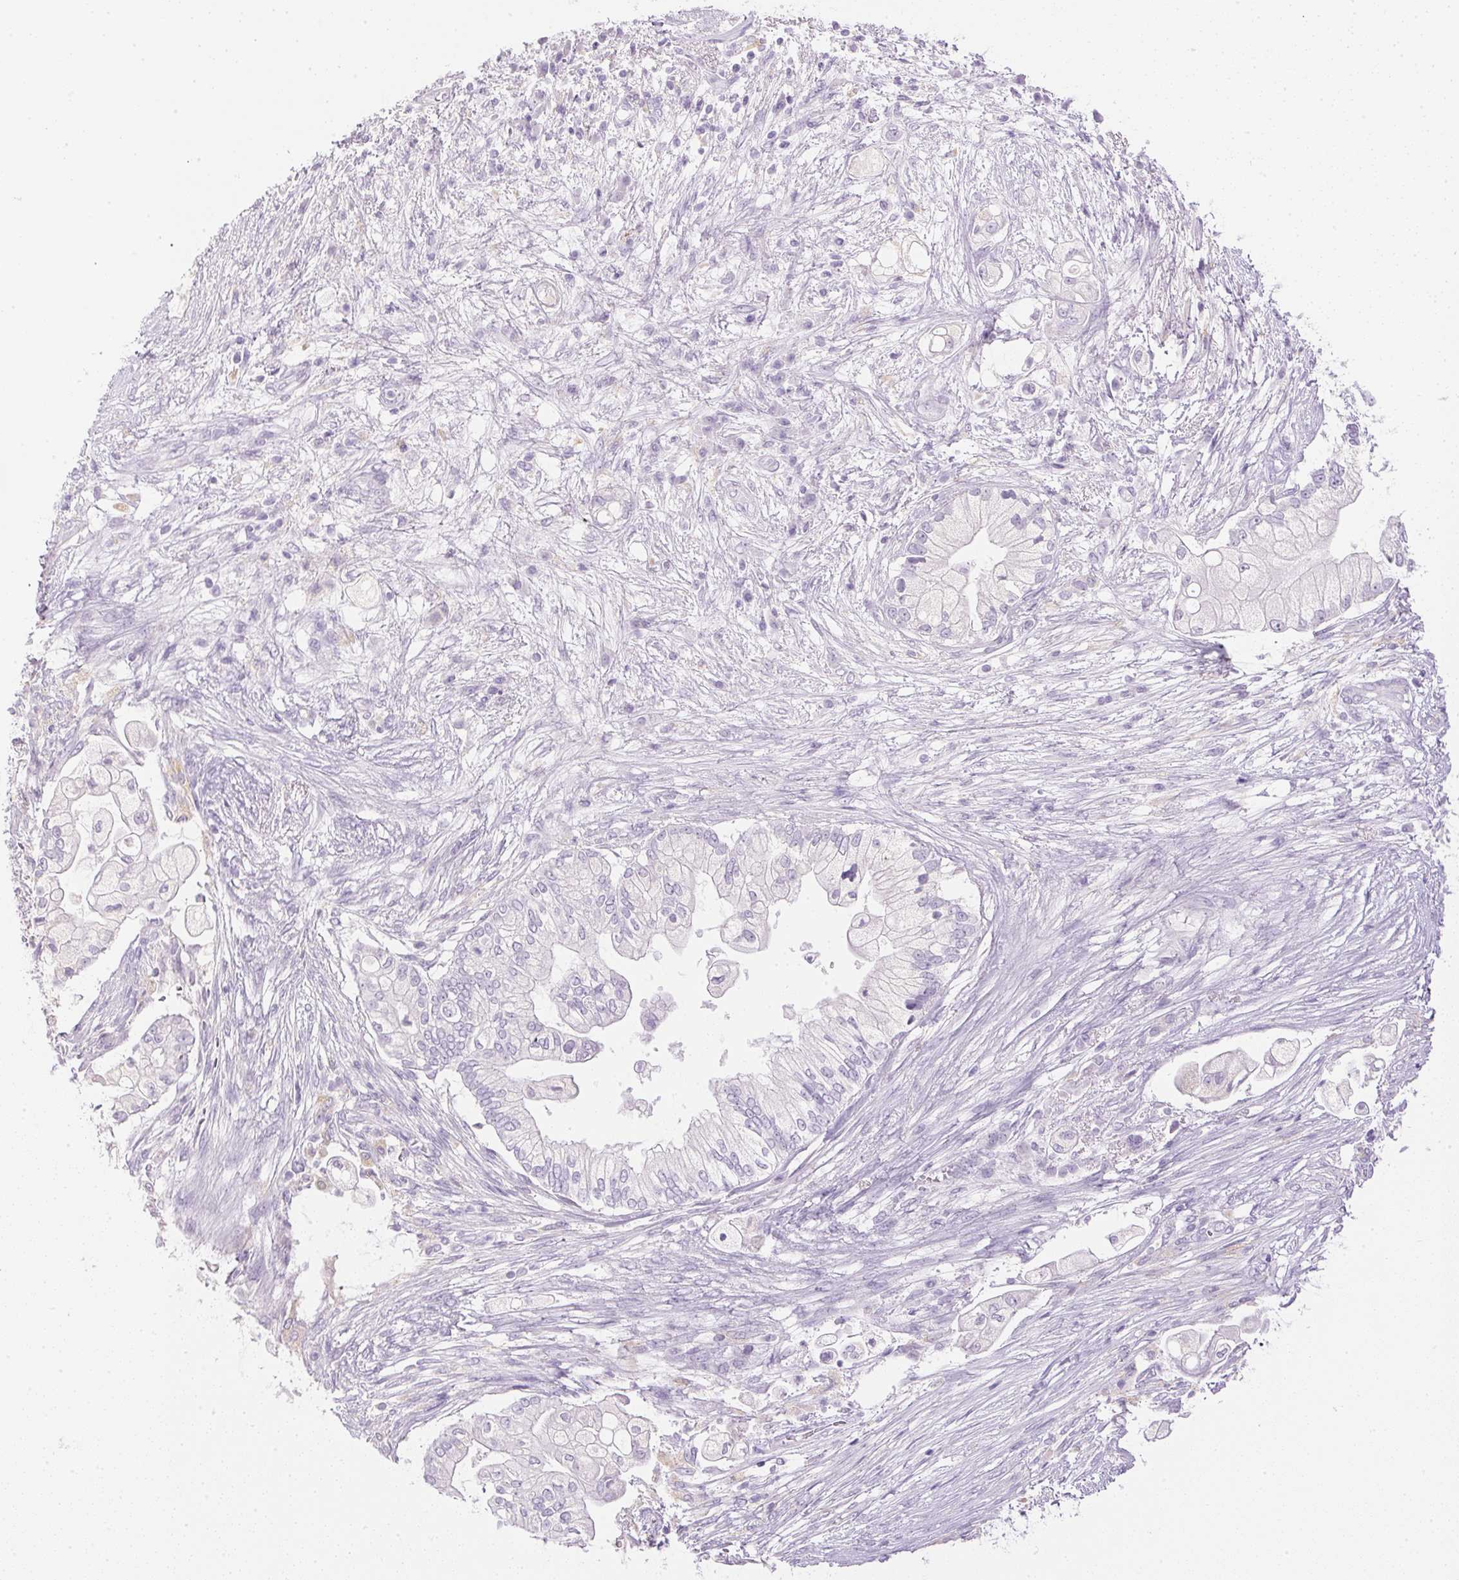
{"staining": {"intensity": "negative", "quantity": "none", "location": "none"}, "tissue": "pancreatic cancer", "cell_type": "Tumor cells", "image_type": "cancer", "snomed": [{"axis": "morphology", "description": "Adenocarcinoma, NOS"}, {"axis": "topography", "description": "Pancreas"}], "caption": "The immunohistochemistry (IHC) photomicrograph has no significant positivity in tumor cells of pancreatic adenocarcinoma tissue.", "gene": "ATP6V1G3", "patient": {"sex": "female", "age": 69}}